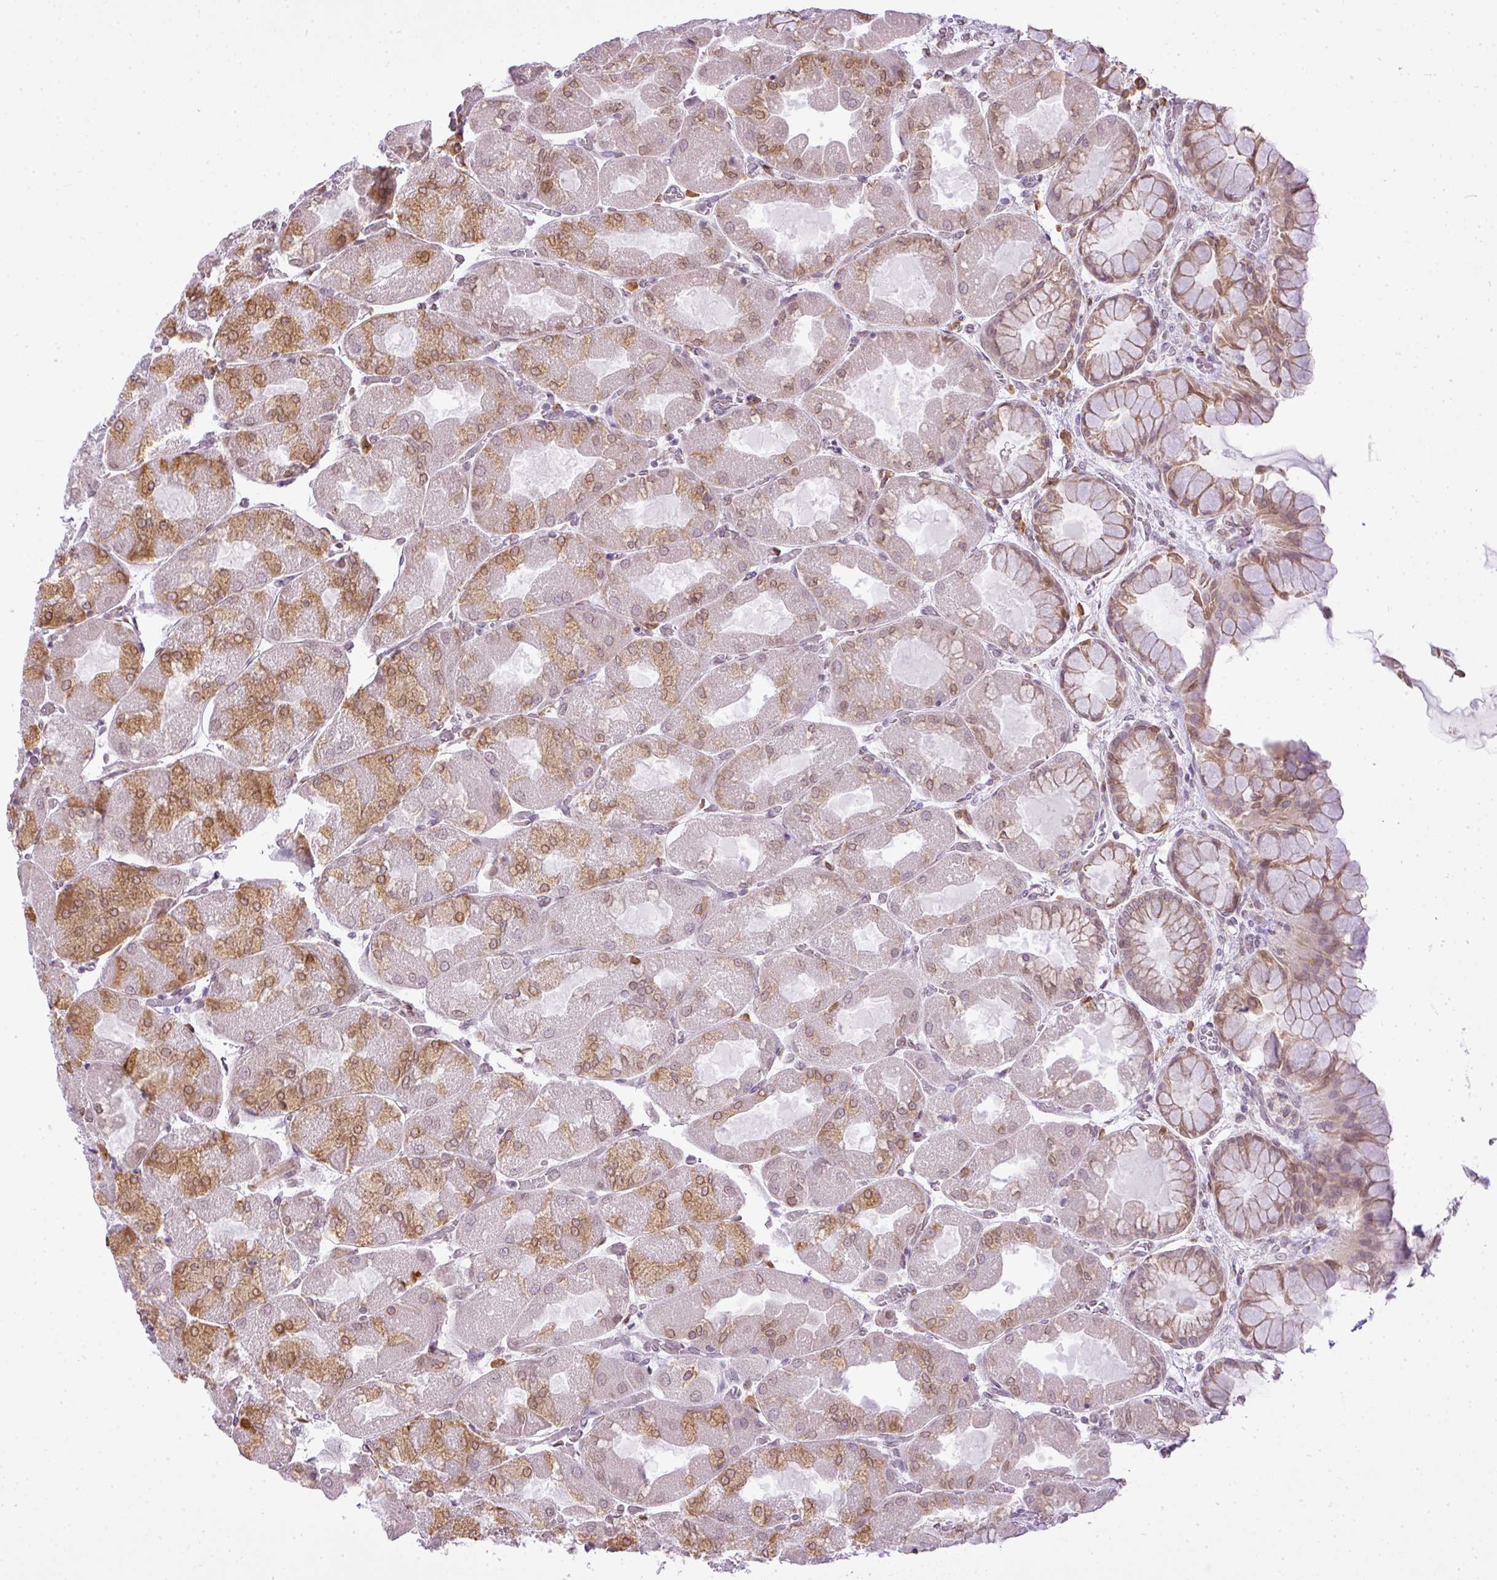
{"staining": {"intensity": "moderate", "quantity": "25%-75%", "location": "cytoplasmic/membranous,nuclear"}, "tissue": "stomach", "cell_type": "Glandular cells", "image_type": "normal", "snomed": [{"axis": "morphology", "description": "Normal tissue, NOS"}, {"axis": "topography", "description": "Stomach"}], "caption": "The micrograph displays staining of normal stomach, revealing moderate cytoplasmic/membranous,nuclear protein positivity (brown color) within glandular cells. (IHC, brightfield microscopy, high magnification).", "gene": "COX18", "patient": {"sex": "female", "age": 61}}